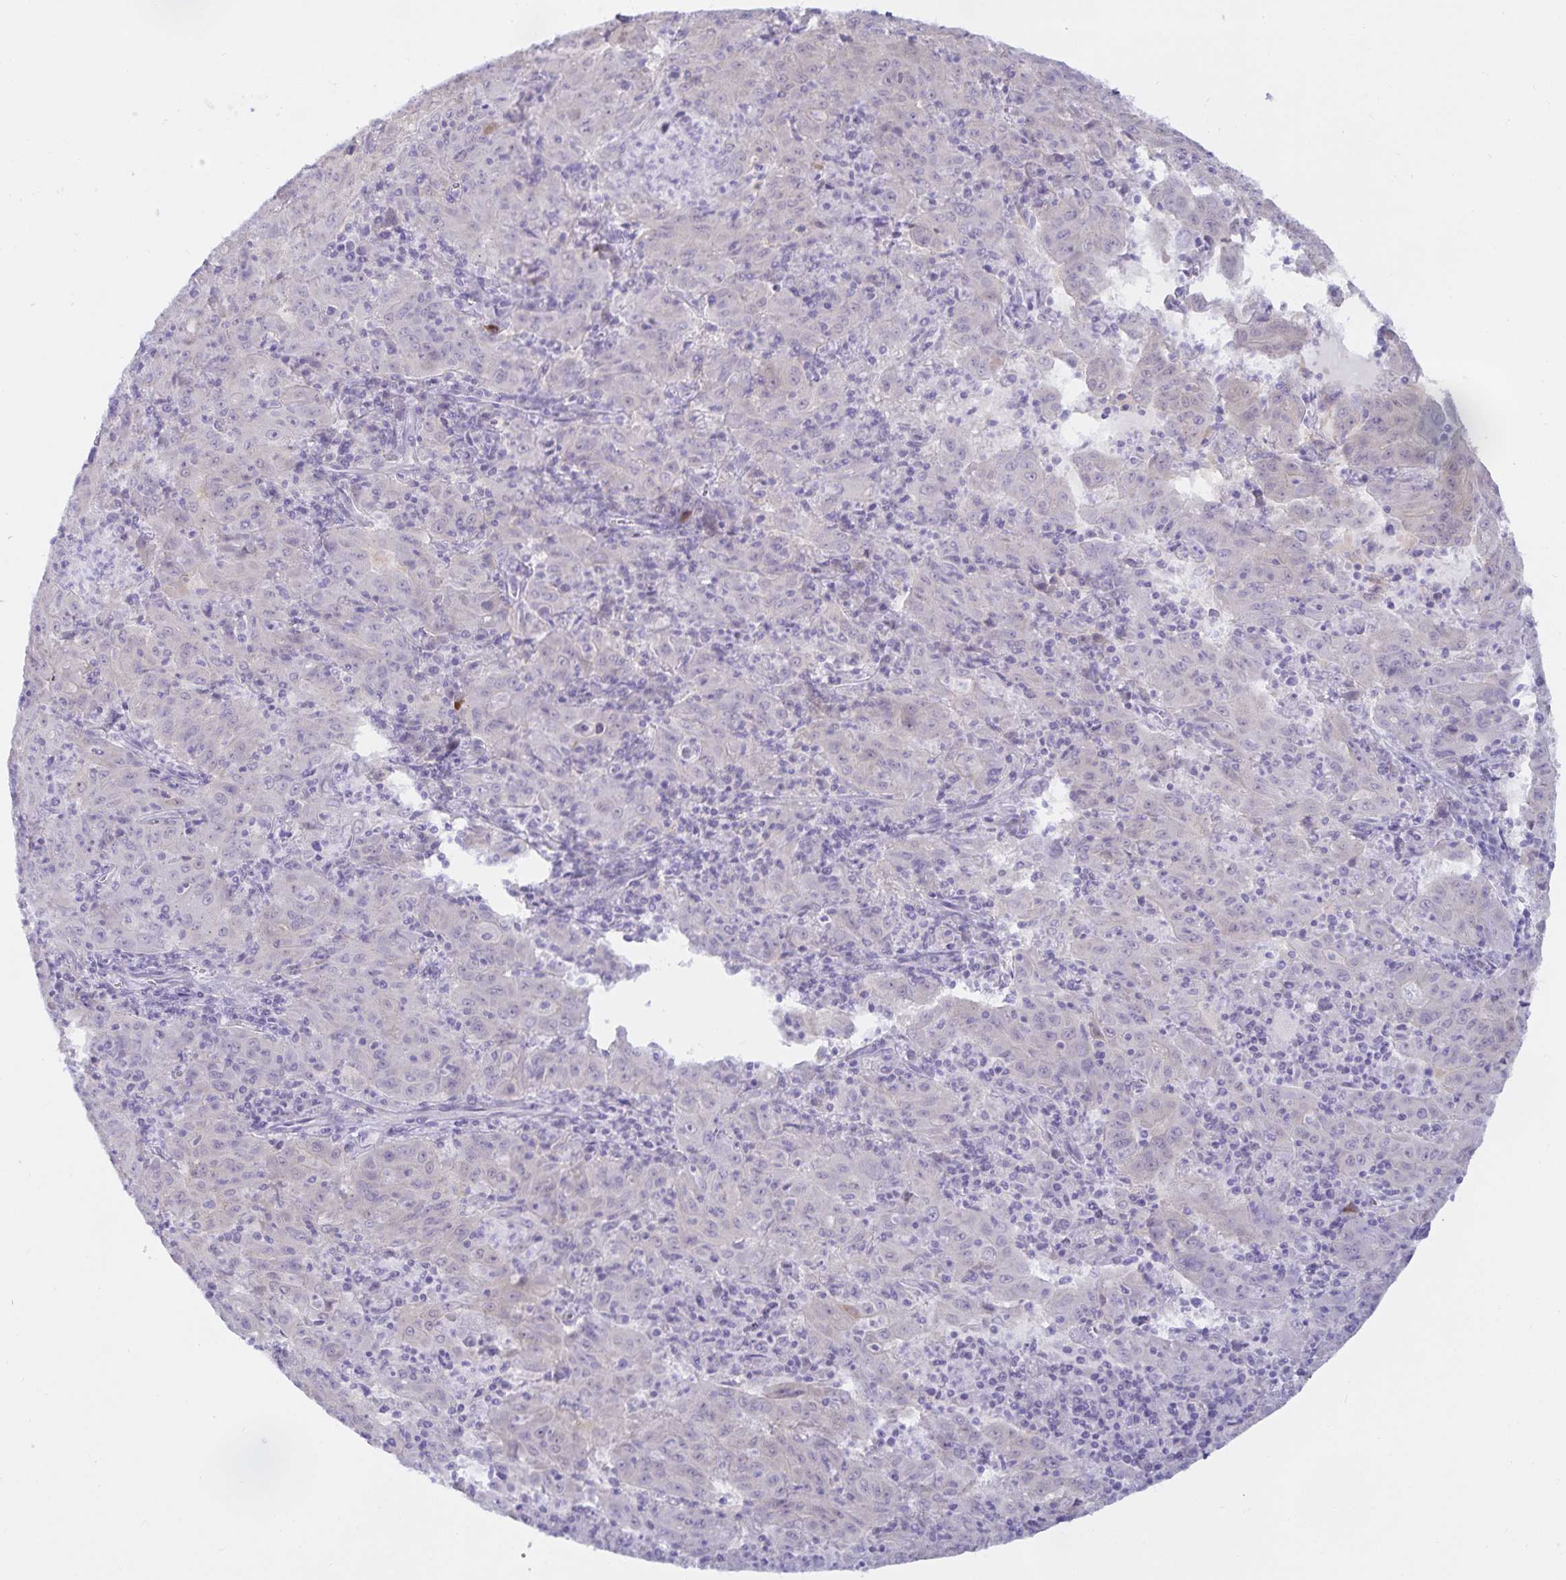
{"staining": {"intensity": "negative", "quantity": "none", "location": "none"}, "tissue": "pancreatic cancer", "cell_type": "Tumor cells", "image_type": "cancer", "snomed": [{"axis": "morphology", "description": "Adenocarcinoma, NOS"}, {"axis": "topography", "description": "Pancreas"}], "caption": "Tumor cells show no significant positivity in pancreatic cancer.", "gene": "MON2", "patient": {"sex": "male", "age": 63}}